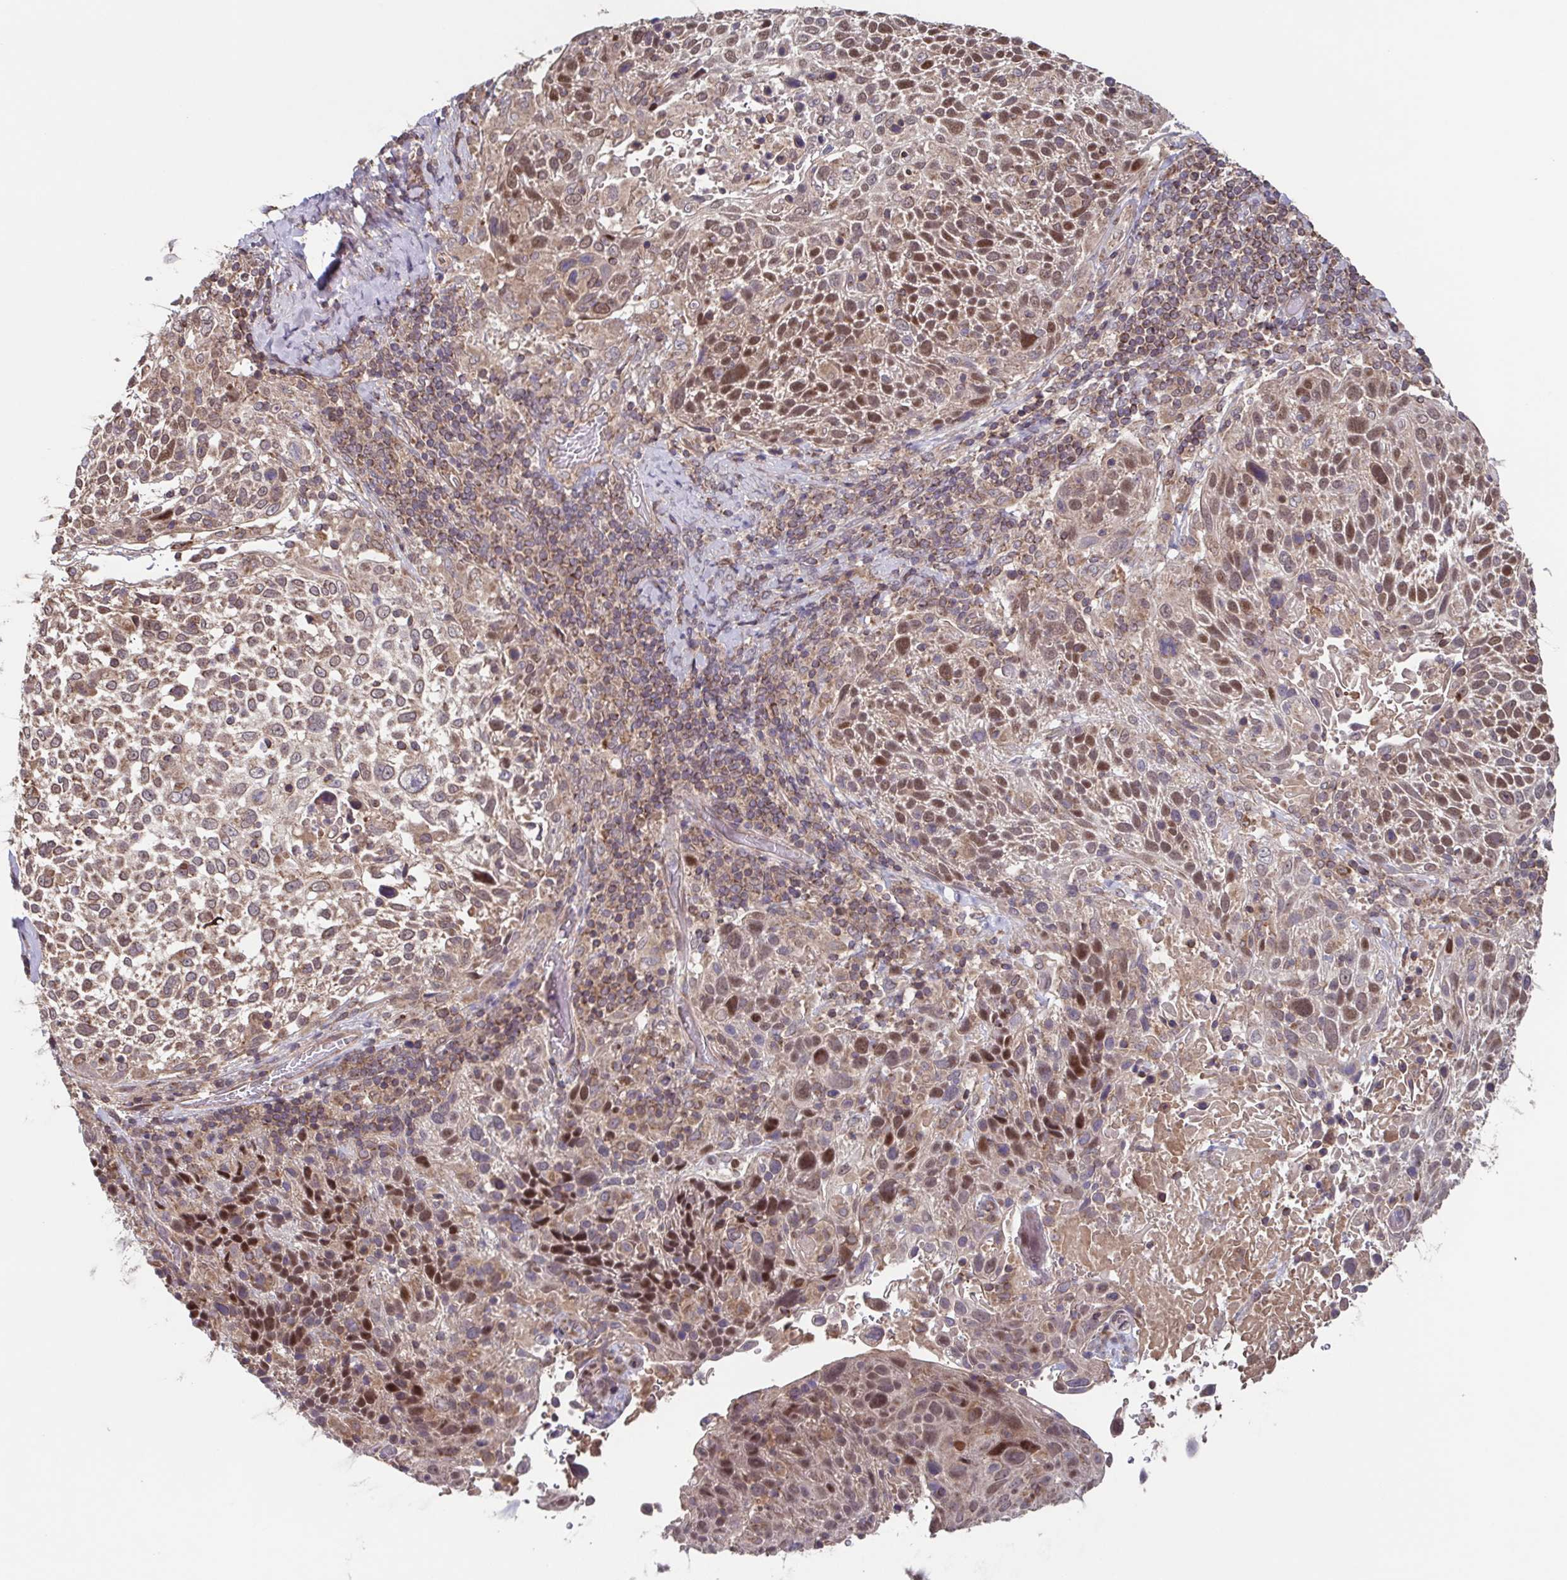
{"staining": {"intensity": "moderate", "quantity": ">75%", "location": "cytoplasmic/membranous,nuclear"}, "tissue": "cervical cancer", "cell_type": "Tumor cells", "image_type": "cancer", "snomed": [{"axis": "morphology", "description": "Squamous cell carcinoma, NOS"}, {"axis": "topography", "description": "Cervix"}], "caption": "A high-resolution photomicrograph shows immunohistochemistry staining of squamous cell carcinoma (cervical), which exhibits moderate cytoplasmic/membranous and nuclear positivity in approximately >75% of tumor cells. (Stains: DAB (3,3'-diaminobenzidine) in brown, nuclei in blue, Microscopy: brightfield microscopy at high magnification).", "gene": "TTC19", "patient": {"sex": "female", "age": 61}}